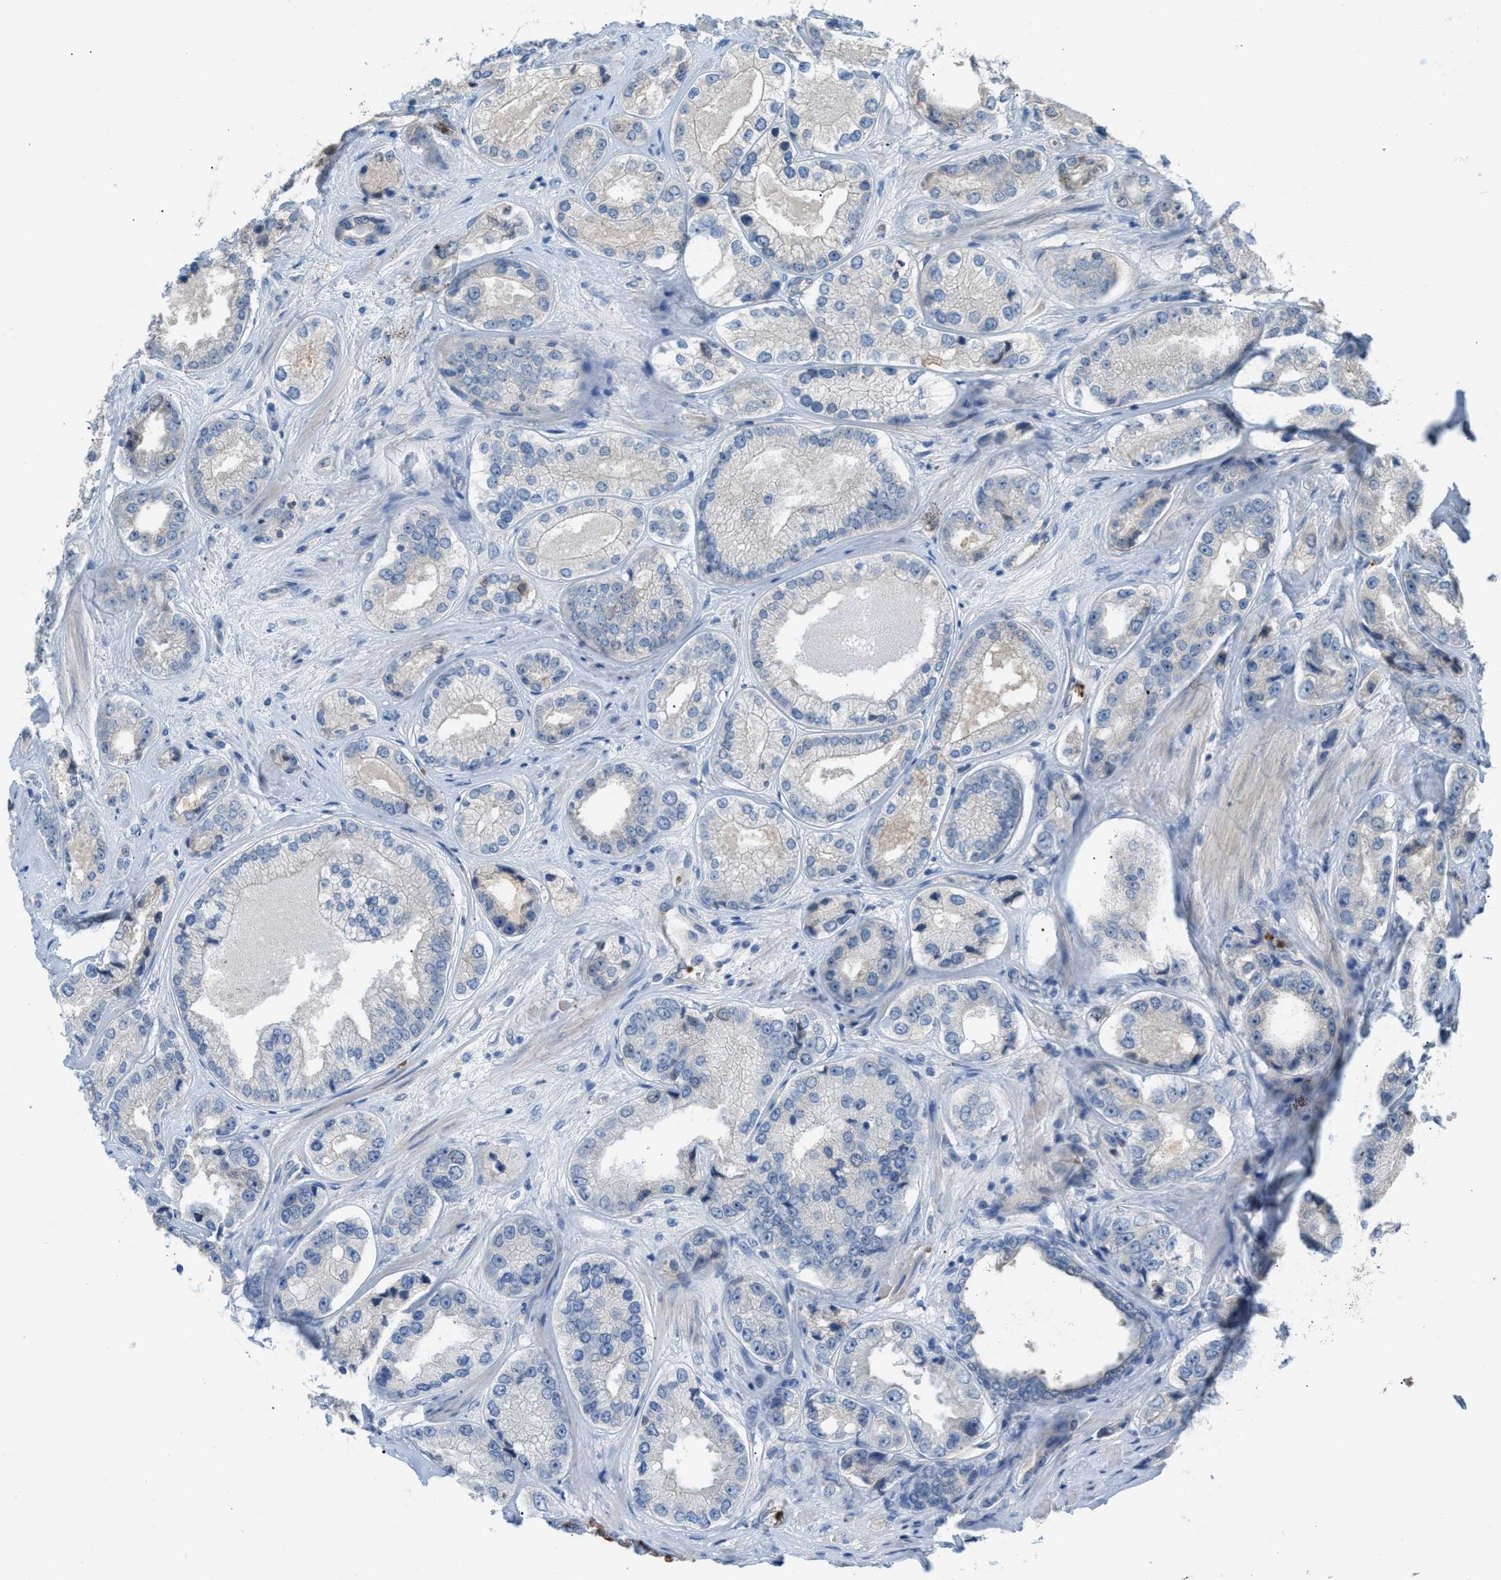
{"staining": {"intensity": "negative", "quantity": "none", "location": "none"}, "tissue": "prostate cancer", "cell_type": "Tumor cells", "image_type": "cancer", "snomed": [{"axis": "morphology", "description": "Adenocarcinoma, High grade"}, {"axis": "topography", "description": "Prostate"}], "caption": "Prostate cancer (adenocarcinoma (high-grade)) was stained to show a protein in brown. There is no significant expression in tumor cells.", "gene": "CFAP77", "patient": {"sex": "male", "age": 61}}